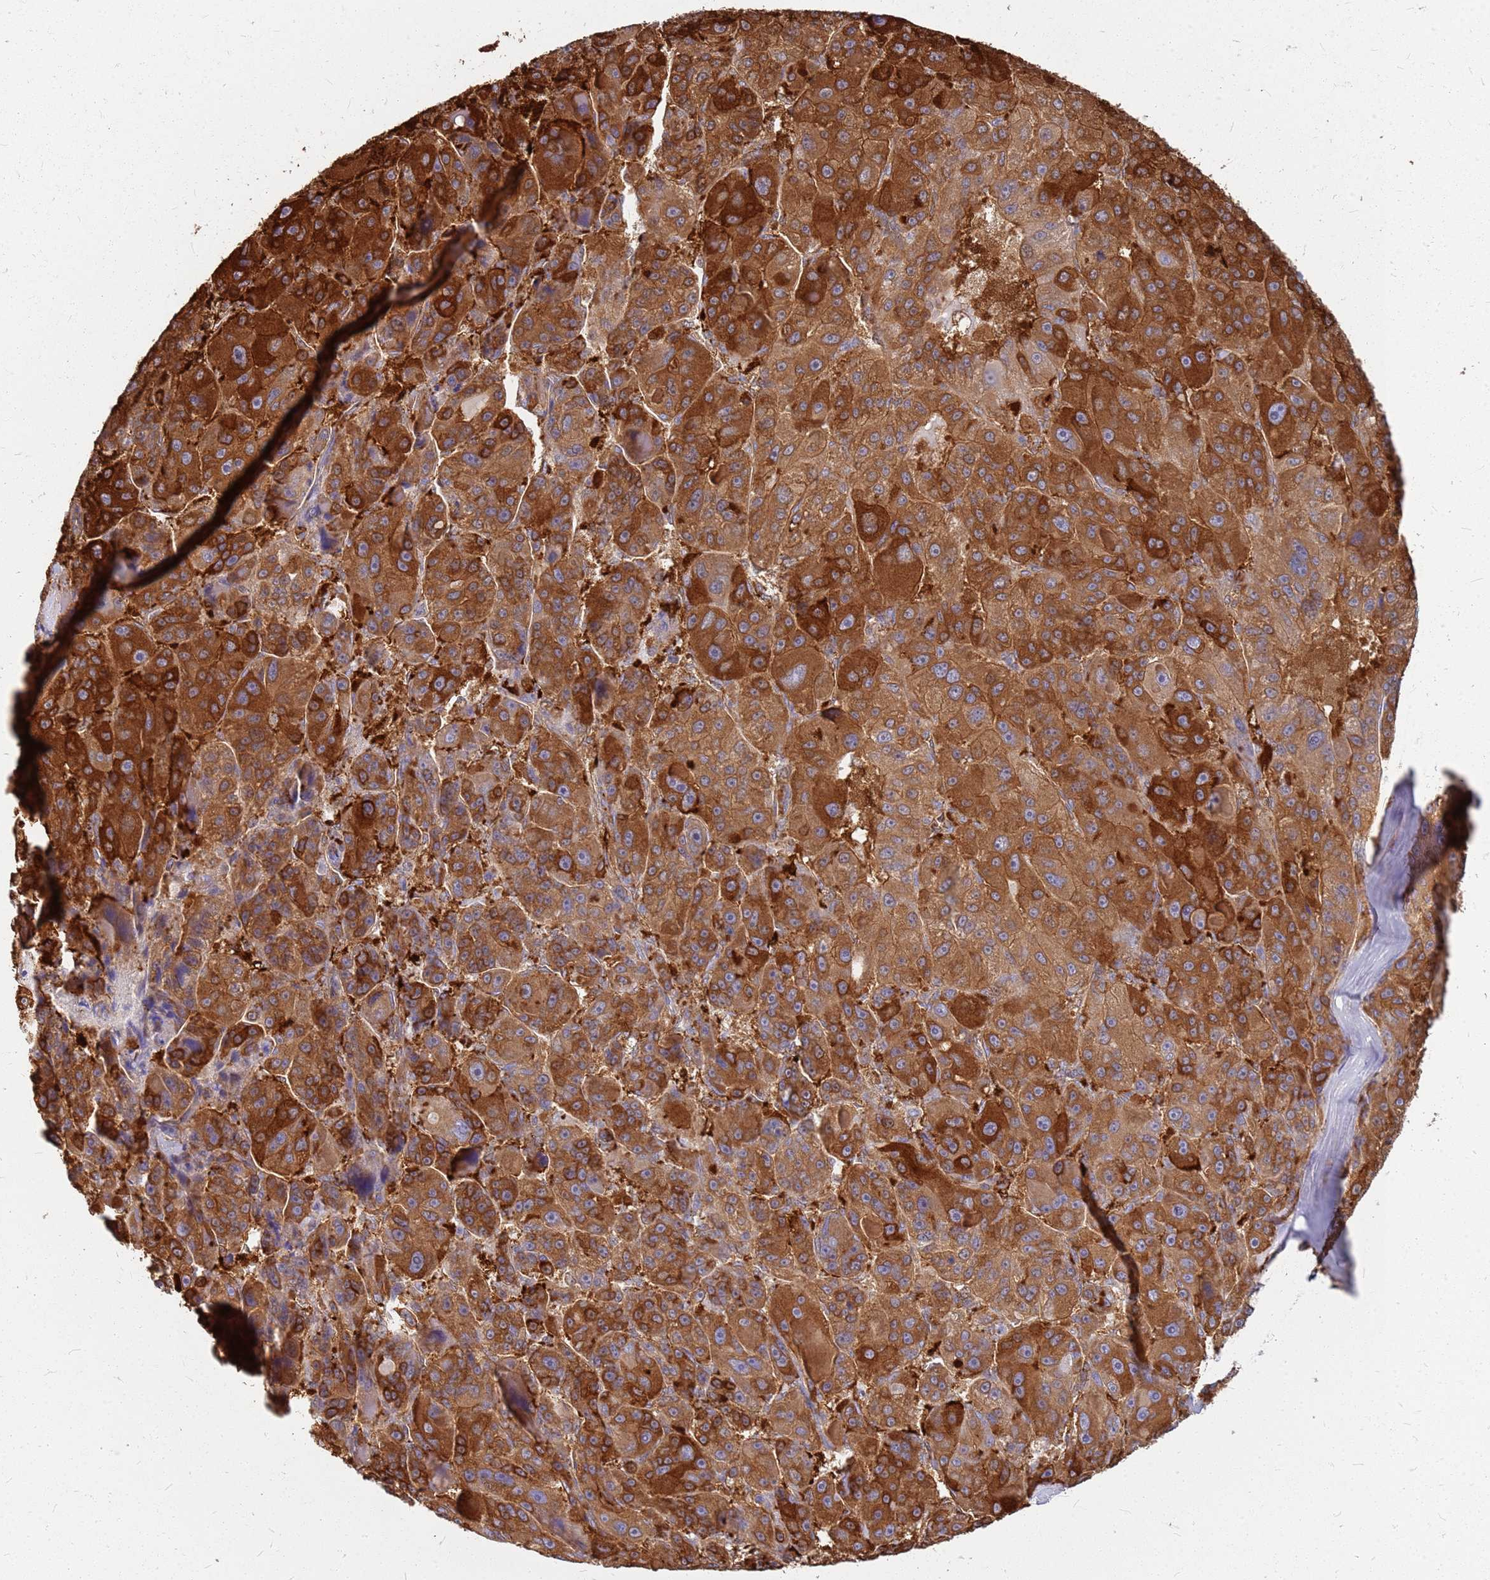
{"staining": {"intensity": "strong", "quantity": ">75%", "location": "cytoplasmic/membranous"}, "tissue": "liver cancer", "cell_type": "Tumor cells", "image_type": "cancer", "snomed": [{"axis": "morphology", "description": "Carcinoma, Hepatocellular, NOS"}, {"axis": "topography", "description": "Liver"}], "caption": "Immunohistochemical staining of liver cancer reveals strong cytoplasmic/membranous protein expression in about >75% of tumor cells. (Stains: DAB in brown, nuclei in blue, Microscopy: brightfield microscopy at high magnification).", "gene": "HDX", "patient": {"sex": "male", "age": 76}}